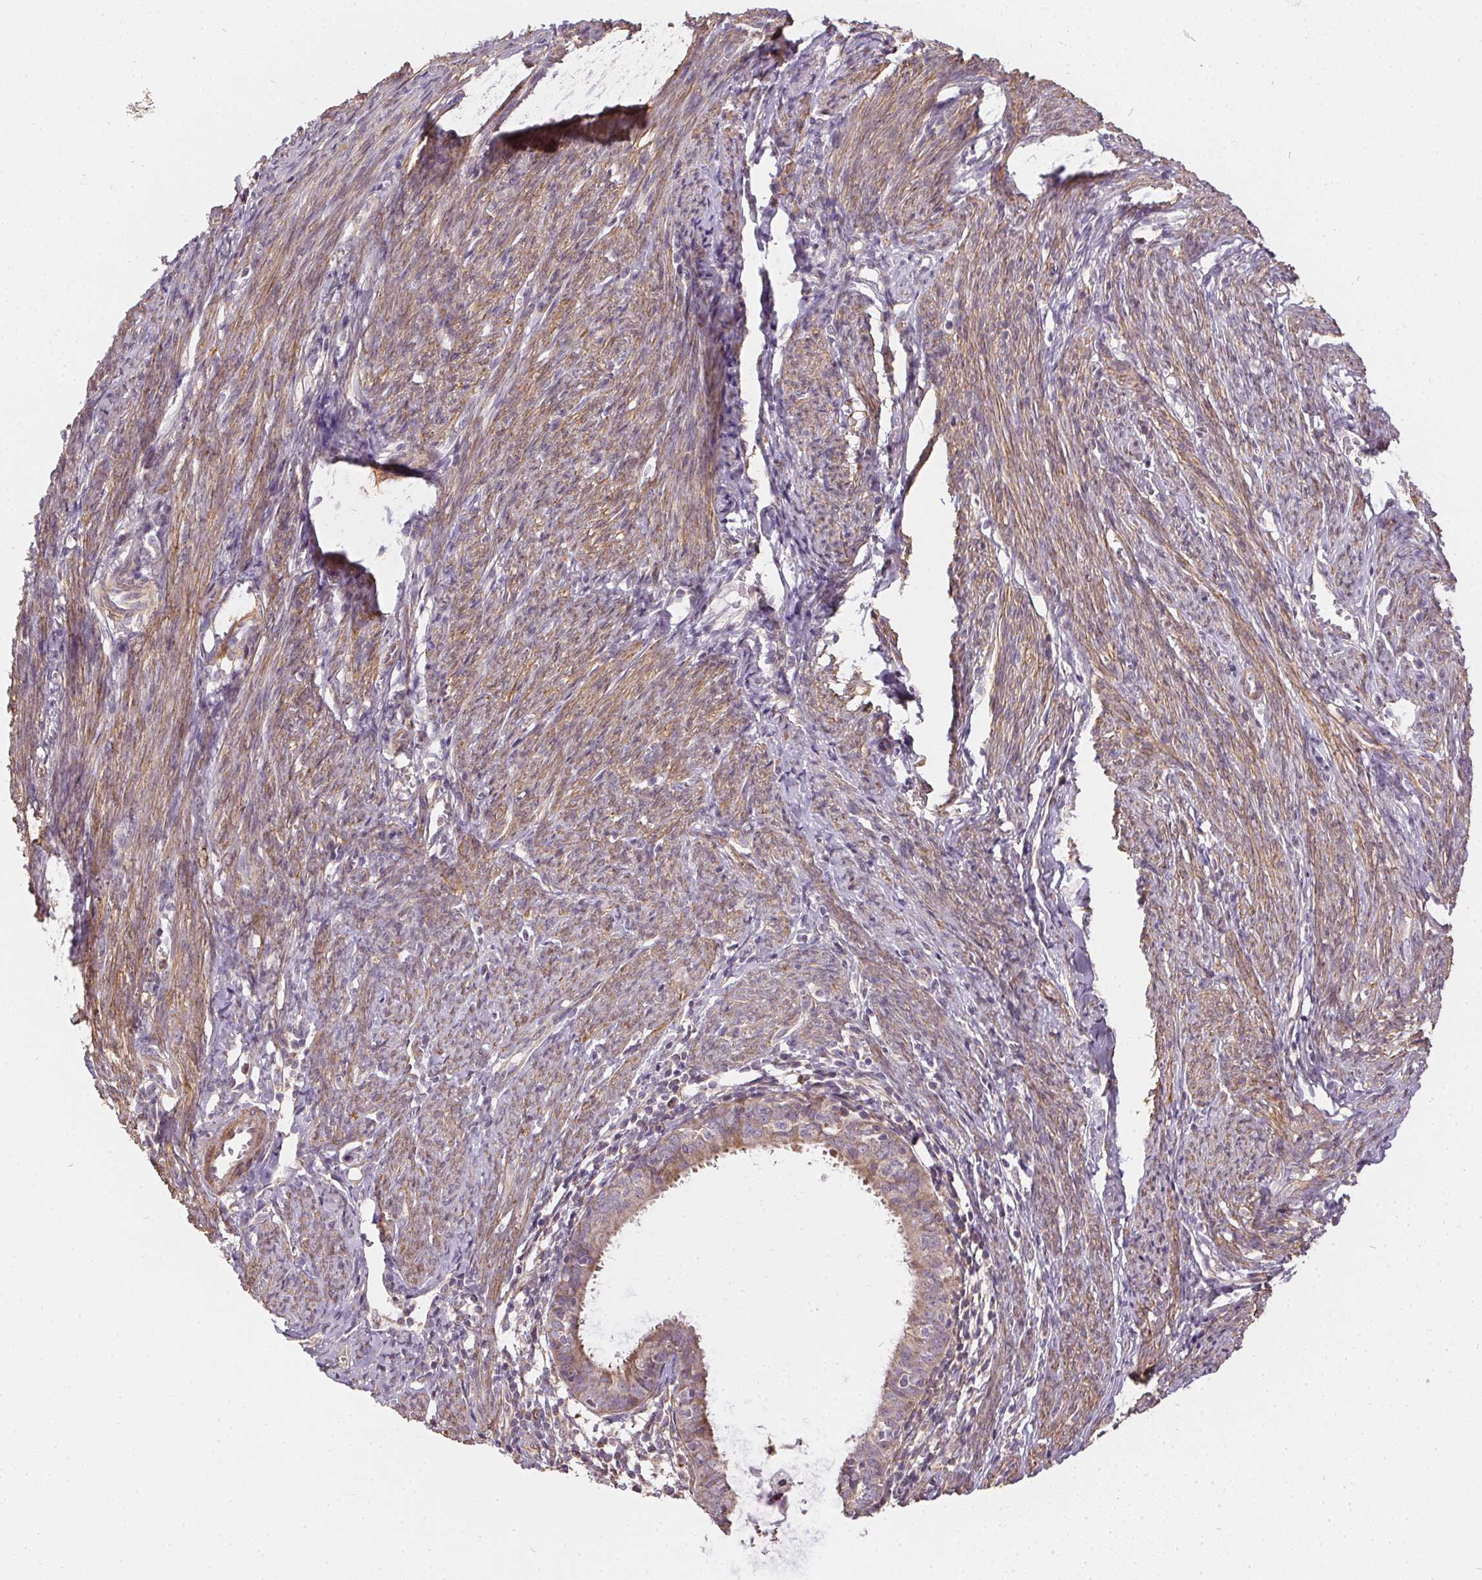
{"staining": {"intensity": "weak", "quantity": "25%-75%", "location": "cytoplasmic/membranous"}, "tissue": "endometrial cancer", "cell_type": "Tumor cells", "image_type": "cancer", "snomed": [{"axis": "morphology", "description": "Adenocarcinoma, NOS"}, {"axis": "topography", "description": "Endometrium"}], "caption": "Protein staining by immunohistochemistry (IHC) exhibits weak cytoplasmic/membranous staining in approximately 25%-75% of tumor cells in endometrial cancer.", "gene": "REV3L", "patient": {"sex": "female", "age": 57}}